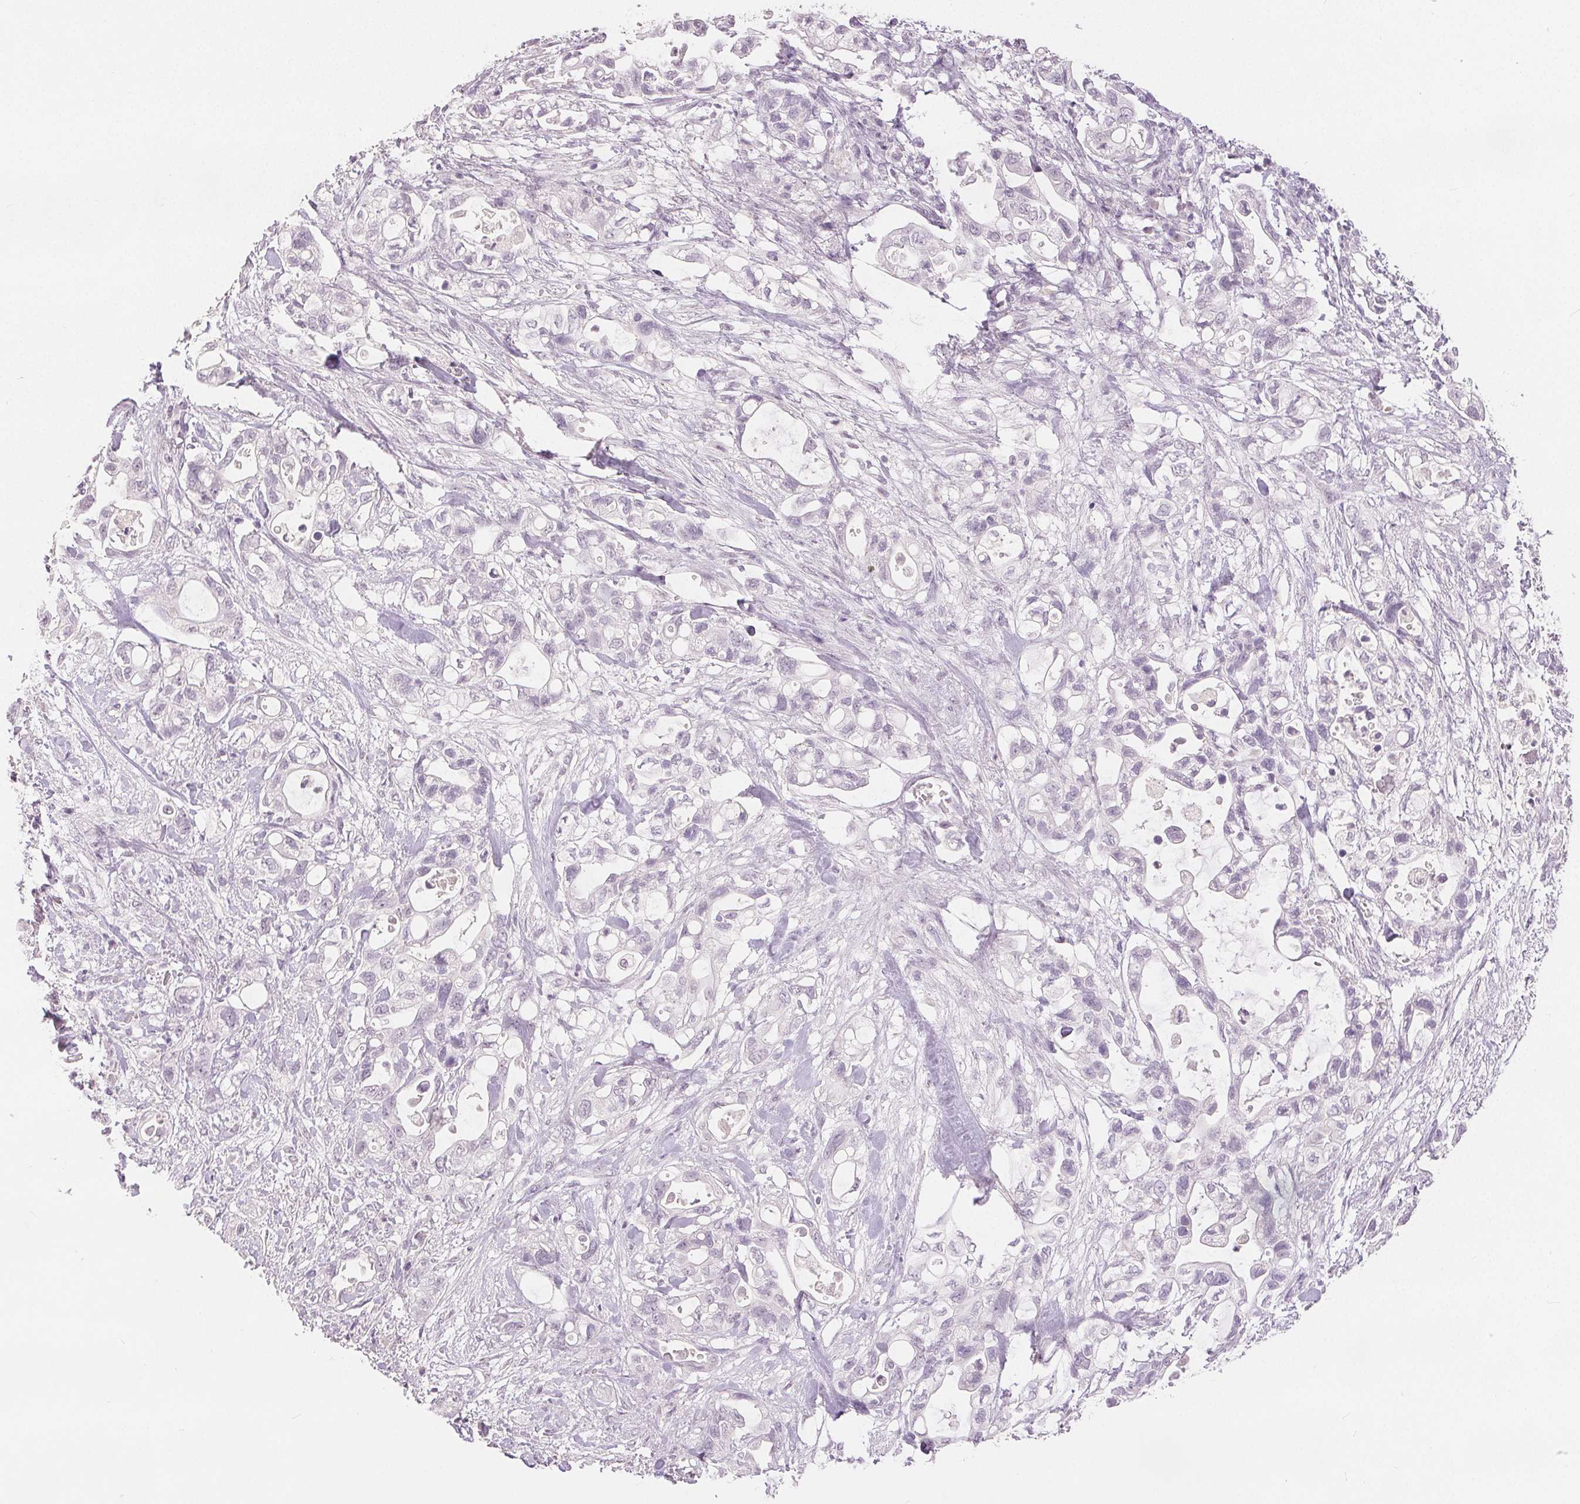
{"staining": {"intensity": "negative", "quantity": "none", "location": "none"}, "tissue": "pancreatic cancer", "cell_type": "Tumor cells", "image_type": "cancer", "snomed": [{"axis": "morphology", "description": "Adenocarcinoma, NOS"}, {"axis": "topography", "description": "Pancreas"}], "caption": "DAB immunohistochemical staining of pancreatic adenocarcinoma displays no significant expression in tumor cells.", "gene": "SLC27A5", "patient": {"sex": "female", "age": 72}}